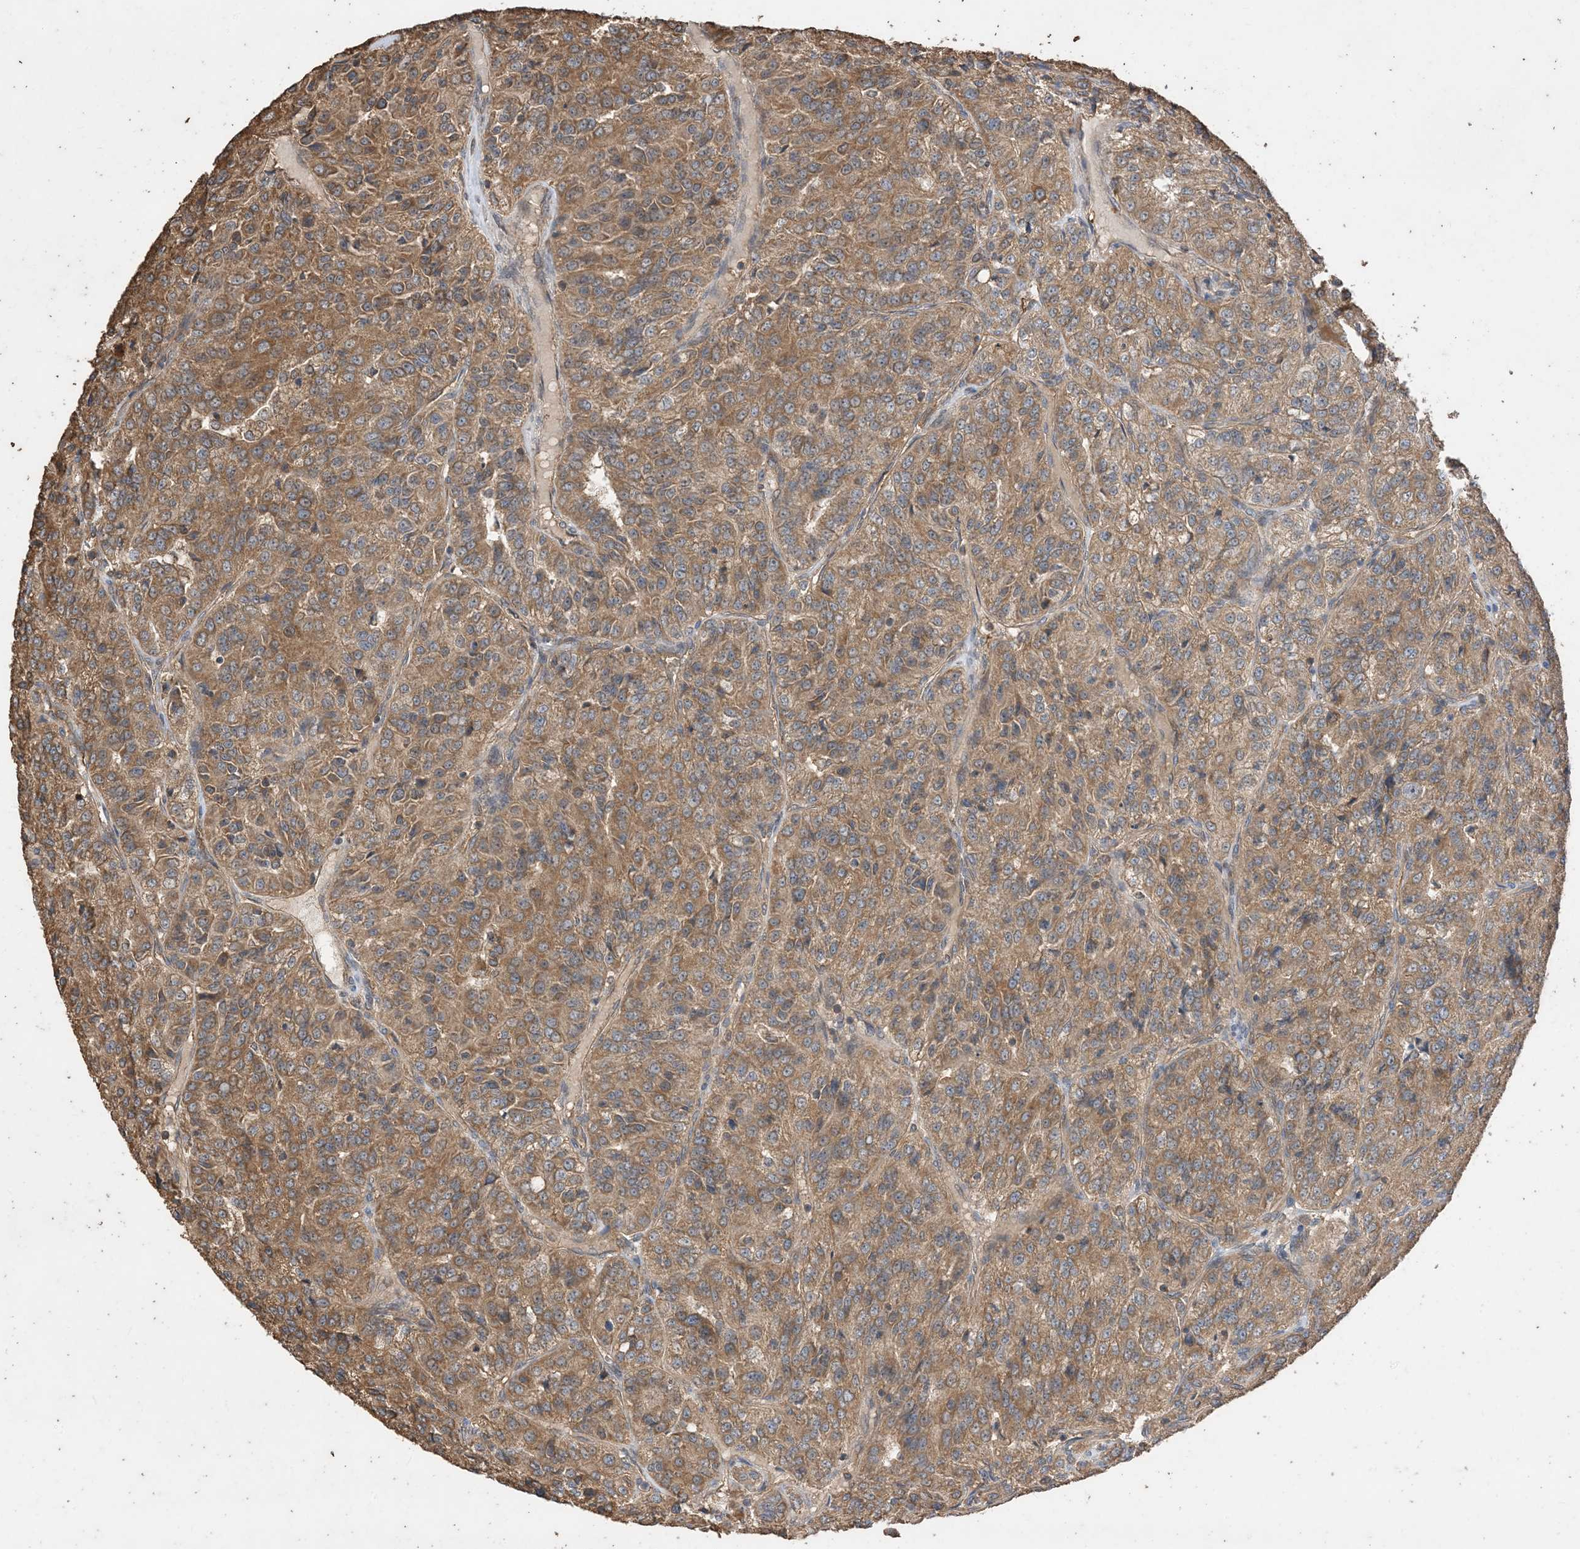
{"staining": {"intensity": "moderate", "quantity": ">75%", "location": "cytoplasmic/membranous"}, "tissue": "renal cancer", "cell_type": "Tumor cells", "image_type": "cancer", "snomed": [{"axis": "morphology", "description": "Adenocarcinoma, NOS"}, {"axis": "topography", "description": "Kidney"}], "caption": "Immunohistochemistry (IHC) micrograph of human adenocarcinoma (renal) stained for a protein (brown), which displays medium levels of moderate cytoplasmic/membranous staining in approximately >75% of tumor cells.", "gene": "ZKSCAN5", "patient": {"sex": "female", "age": 63}}